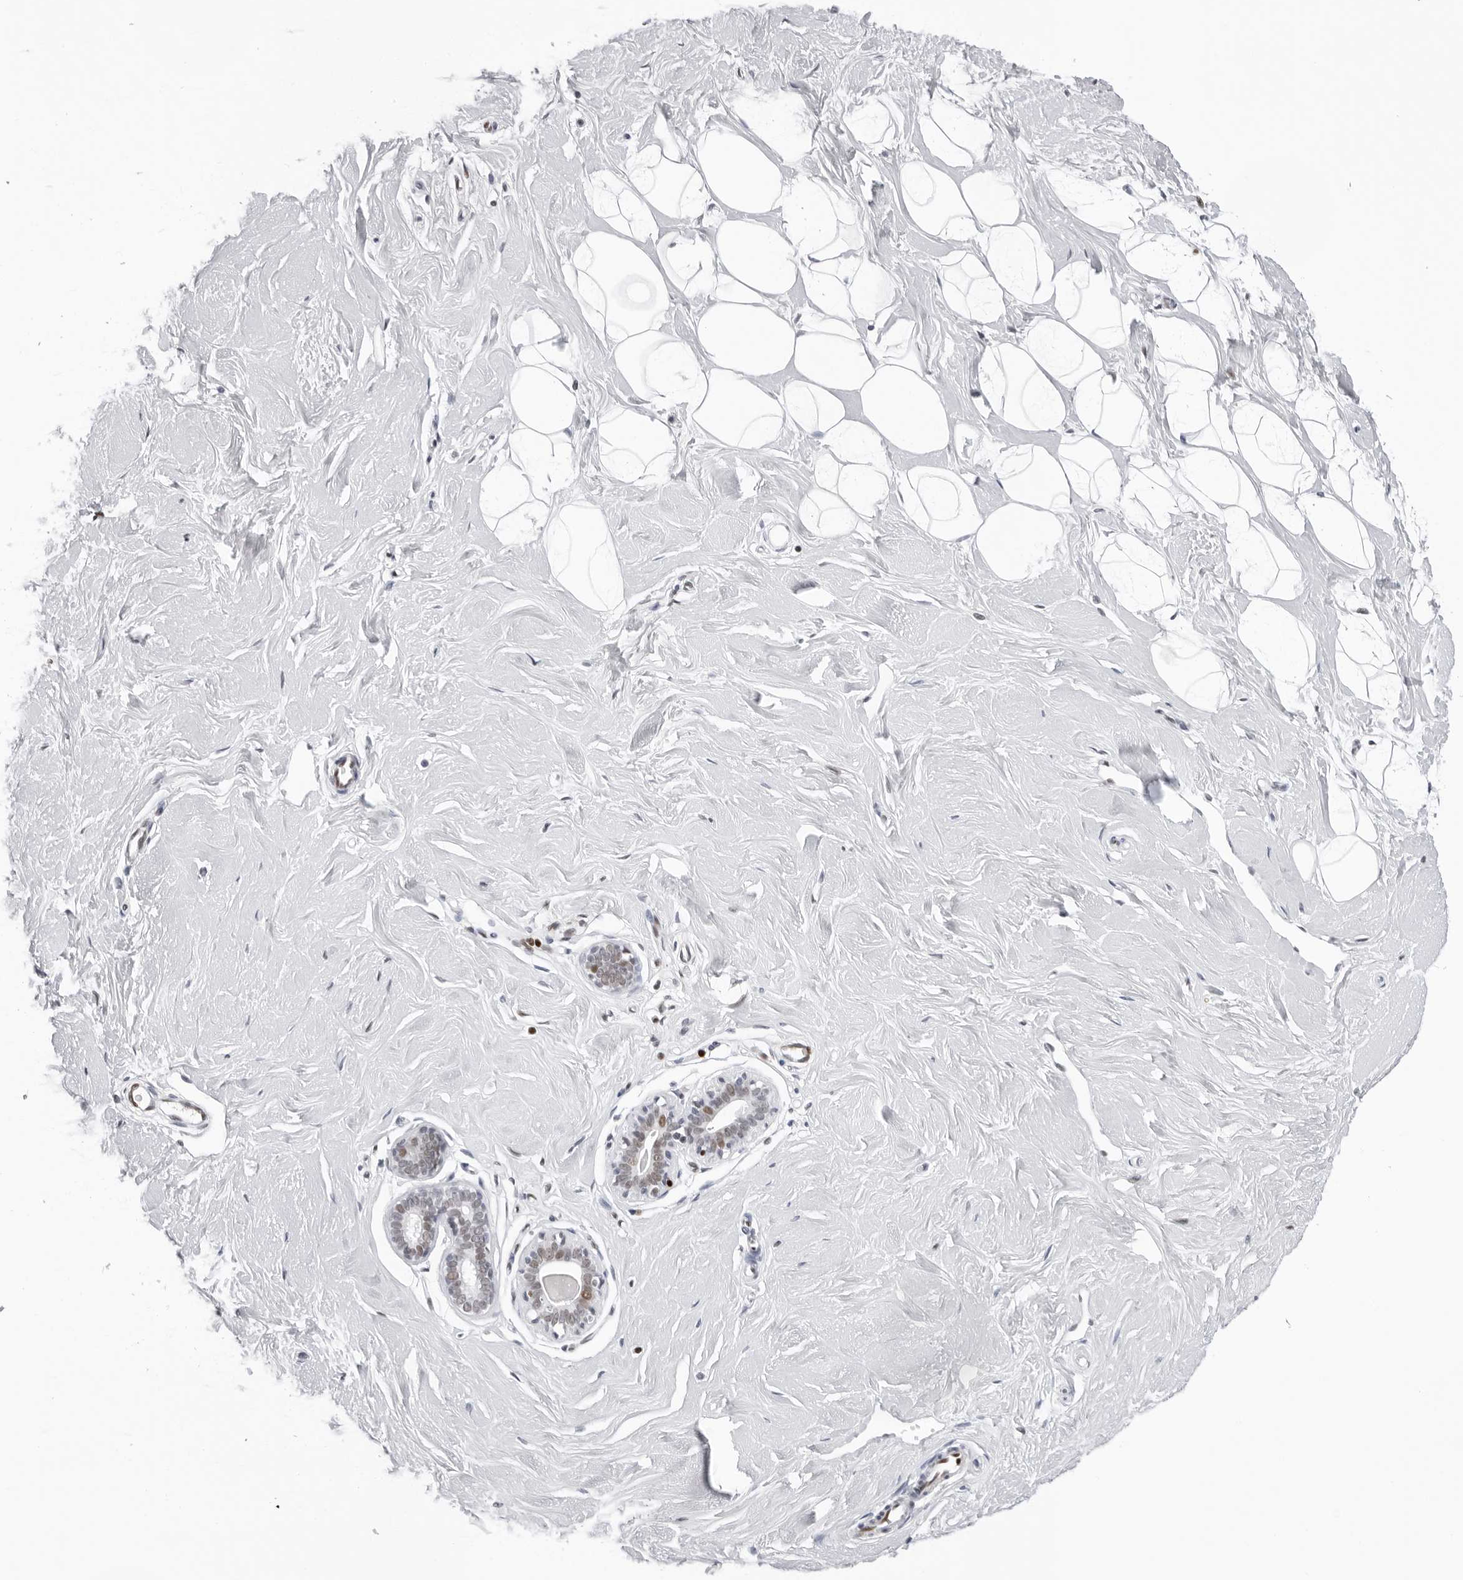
{"staining": {"intensity": "negative", "quantity": "none", "location": "none"}, "tissue": "breast", "cell_type": "Adipocytes", "image_type": "normal", "snomed": [{"axis": "morphology", "description": "Normal tissue, NOS"}, {"axis": "topography", "description": "Breast"}], "caption": "Histopathology image shows no protein staining in adipocytes of benign breast.", "gene": "OGG1", "patient": {"sex": "female", "age": 23}}